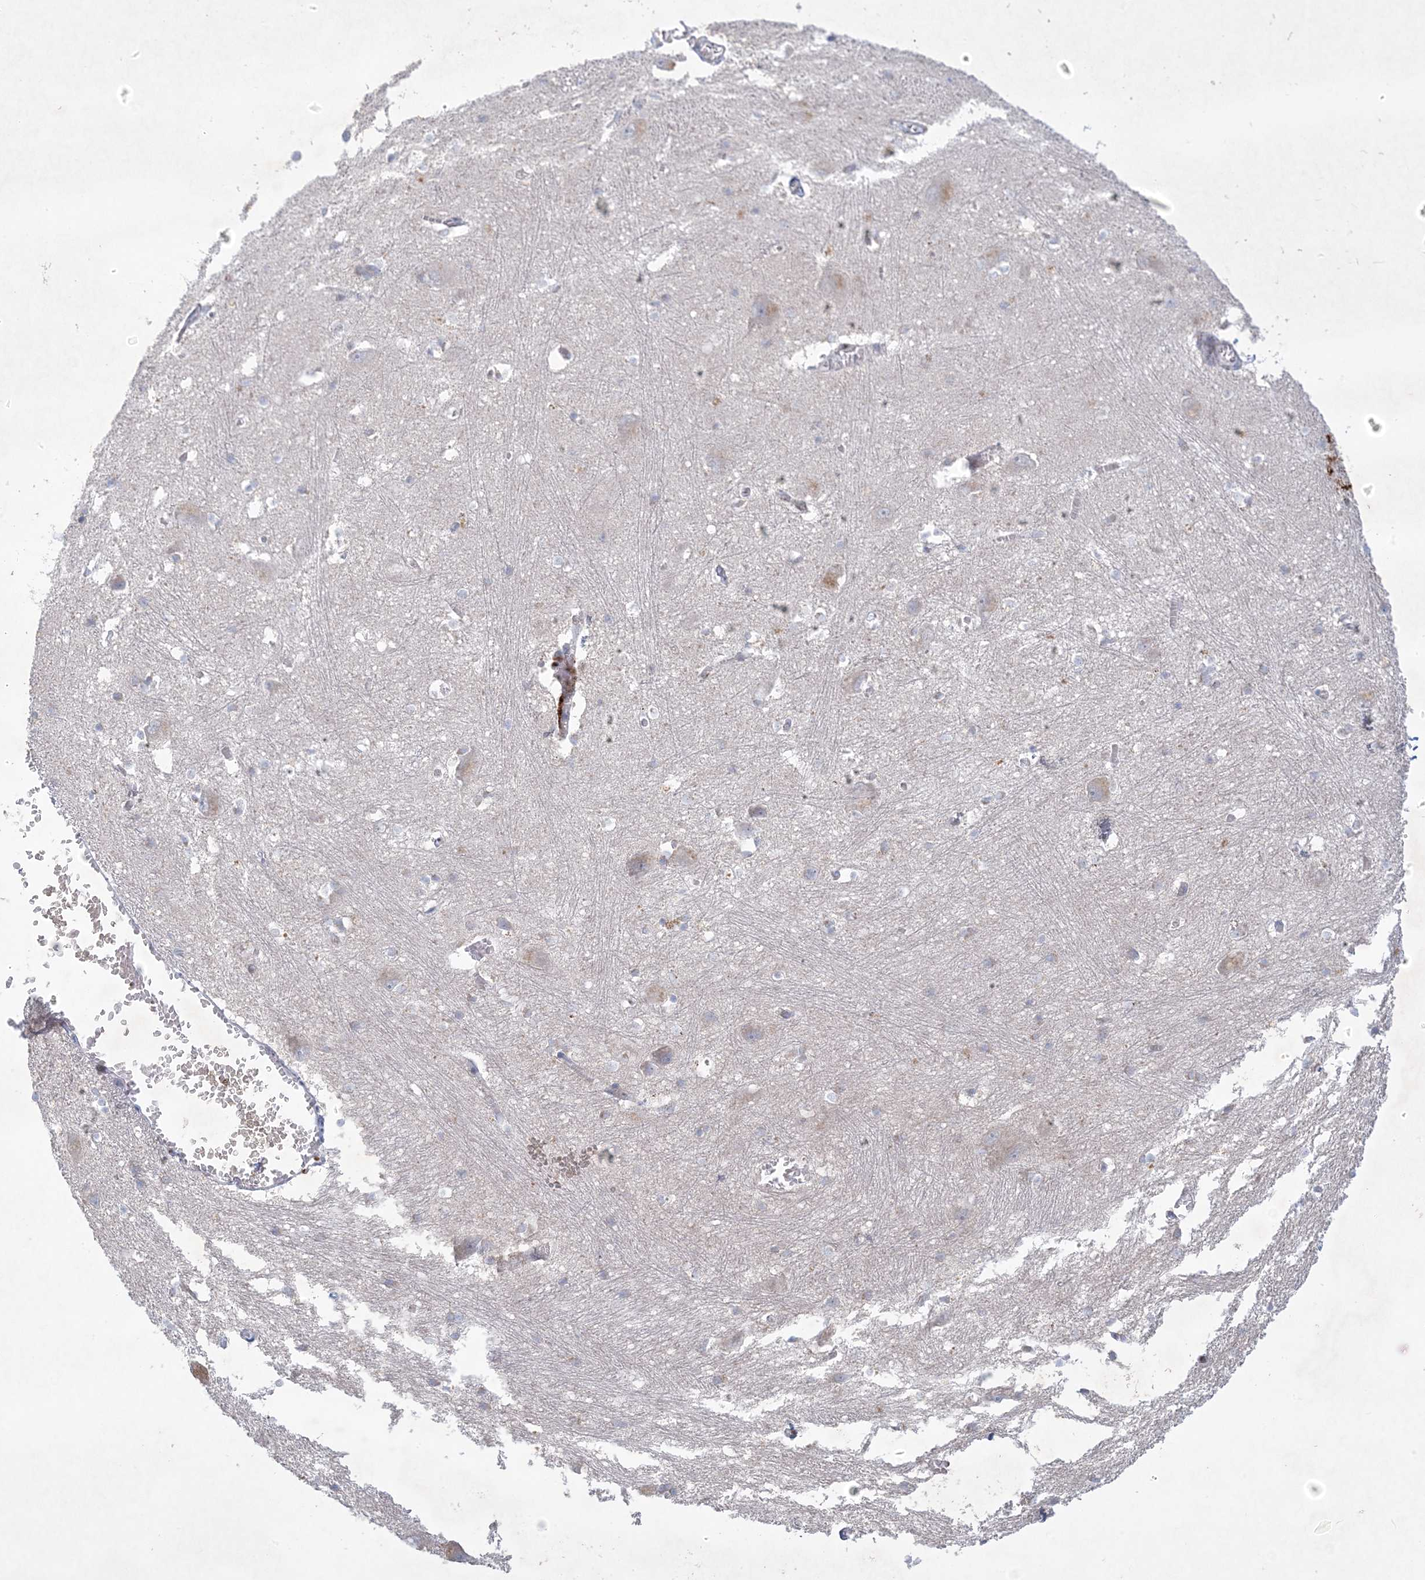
{"staining": {"intensity": "negative", "quantity": "none", "location": "none"}, "tissue": "caudate", "cell_type": "Glial cells", "image_type": "normal", "snomed": [{"axis": "morphology", "description": "Normal tissue, NOS"}, {"axis": "topography", "description": "Lateral ventricle wall"}], "caption": "Immunohistochemistry image of benign caudate: human caudate stained with DAB (3,3'-diaminobenzidine) exhibits no significant protein staining in glial cells.", "gene": "KCTD6", "patient": {"sex": "male", "age": 37}}